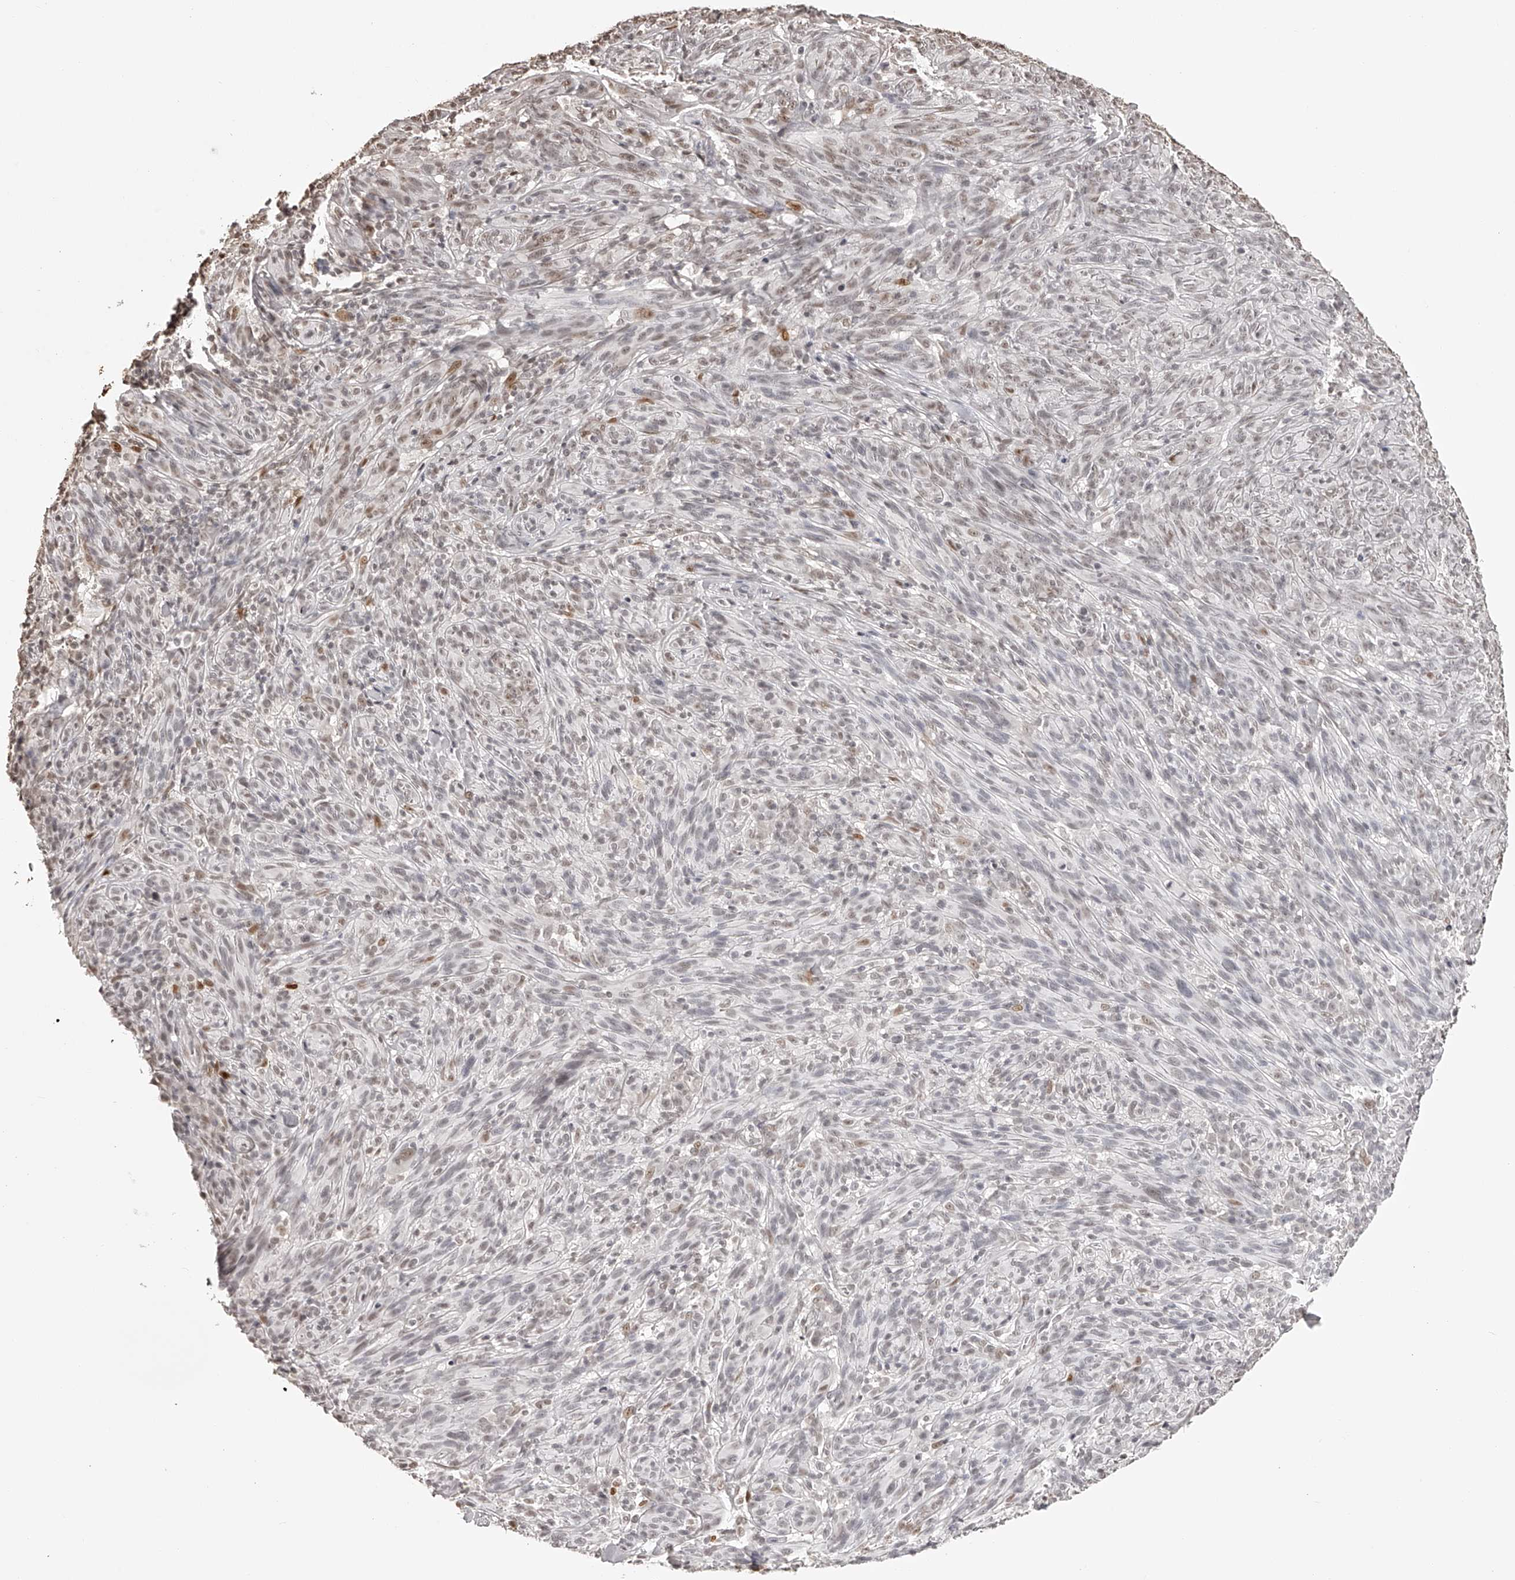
{"staining": {"intensity": "weak", "quantity": "<25%", "location": "nuclear"}, "tissue": "melanoma", "cell_type": "Tumor cells", "image_type": "cancer", "snomed": [{"axis": "morphology", "description": "Malignant melanoma, NOS"}, {"axis": "topography", "description": "Skin of head"}], "caption": "IHC of human malignant melanoma shows no positivity in tumor cells.", "gene": "ZNF503", "patient": {"sex": "male", "age": 96}}